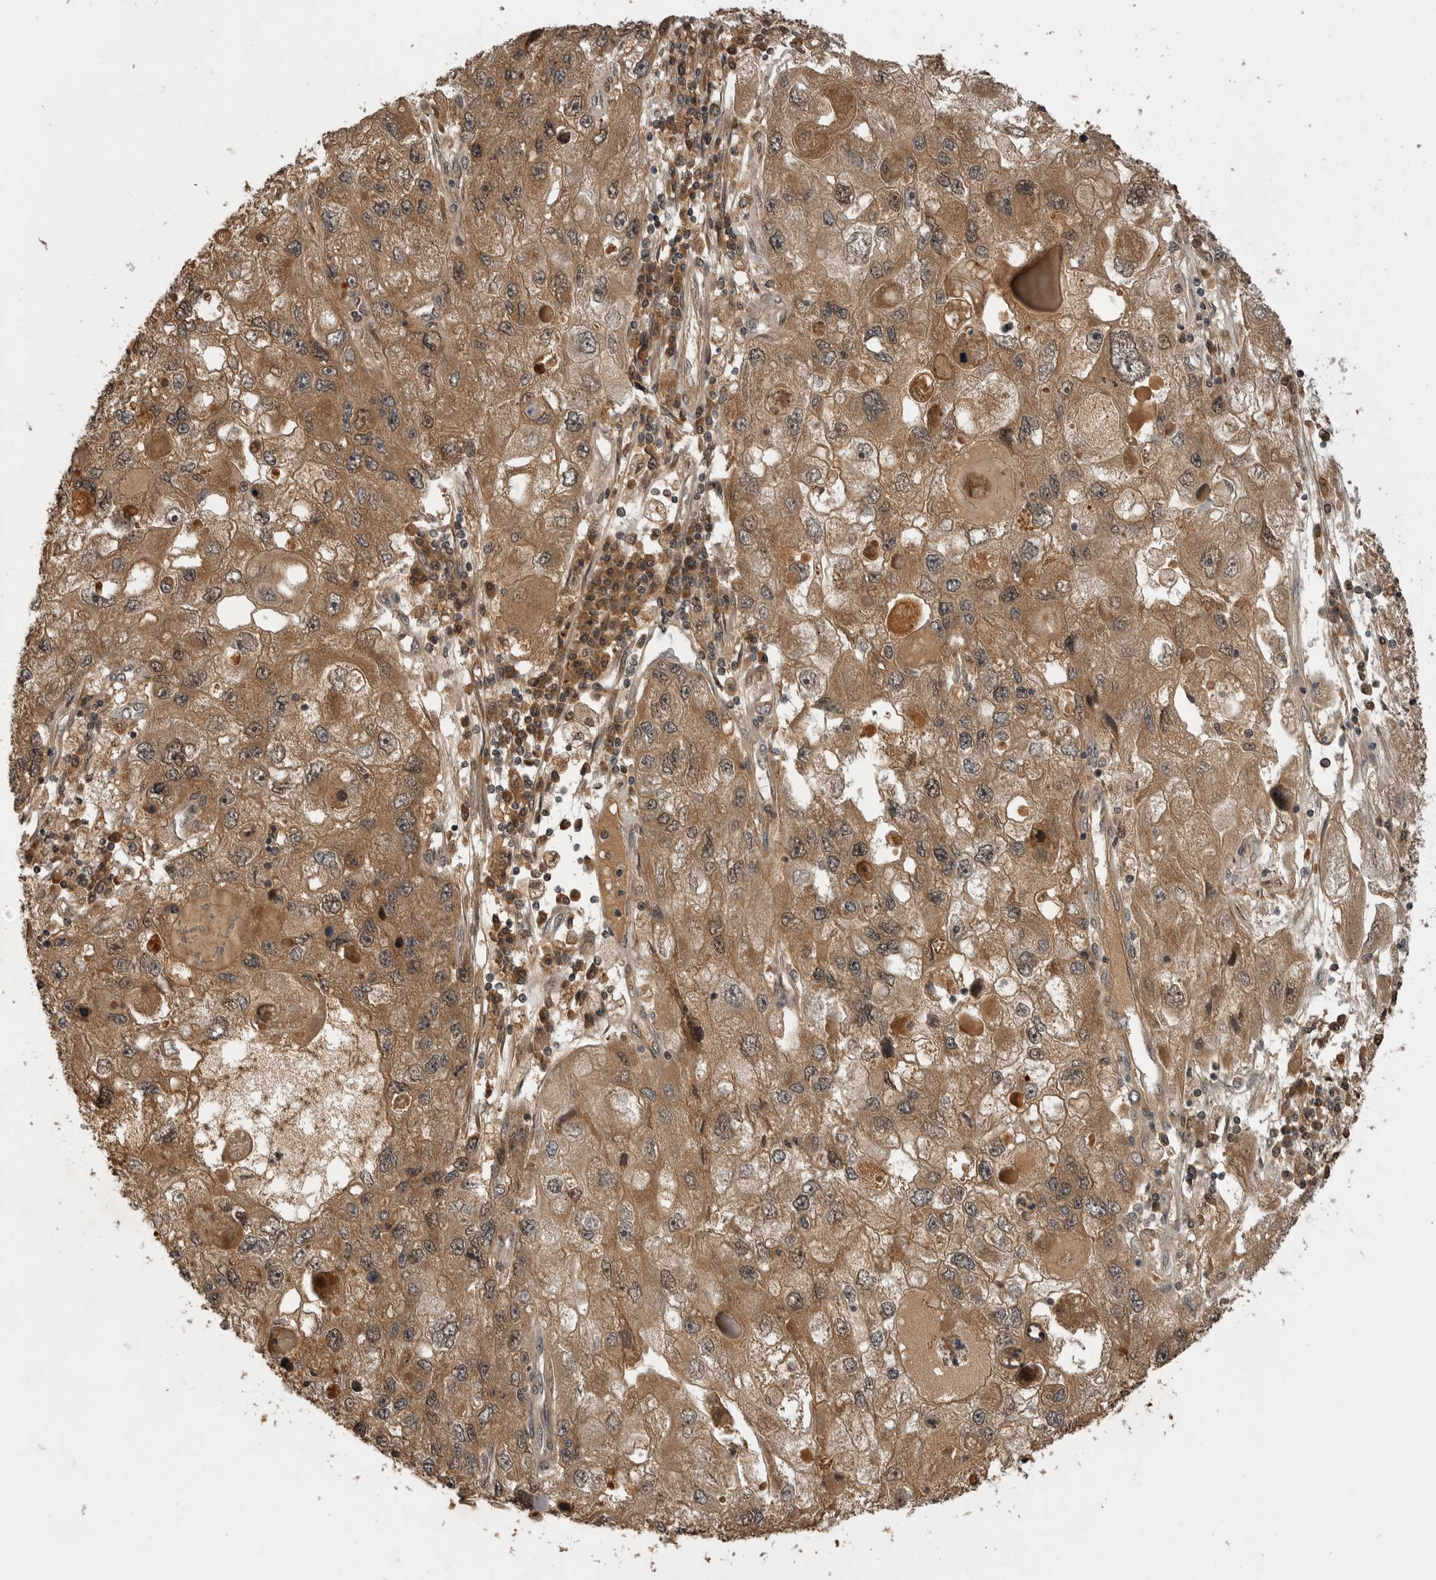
{"staining": {"intensity": "moderate", "quantity": ">75%", "location": "cytoplasmic/membranous"}, "tissue": "endometrial cancer", "cell_type": "Tumor cells", "image_type": "cancer", "snomed": [{"axis": "morphology", "description": "Adenocarcinoma, NOS"}, {"axis": "topography", "description": "Endometrium"}], "caption": "A photomicrograph showing moderate cytoplasmic/membranous positivity in approximately >75% of tumor cells in adenocarcinoma (endometrial), as visualized by brown immunohistochemical staining.", "gene": "AKAP7", "patient": {"sex": "female", "age": 49}}